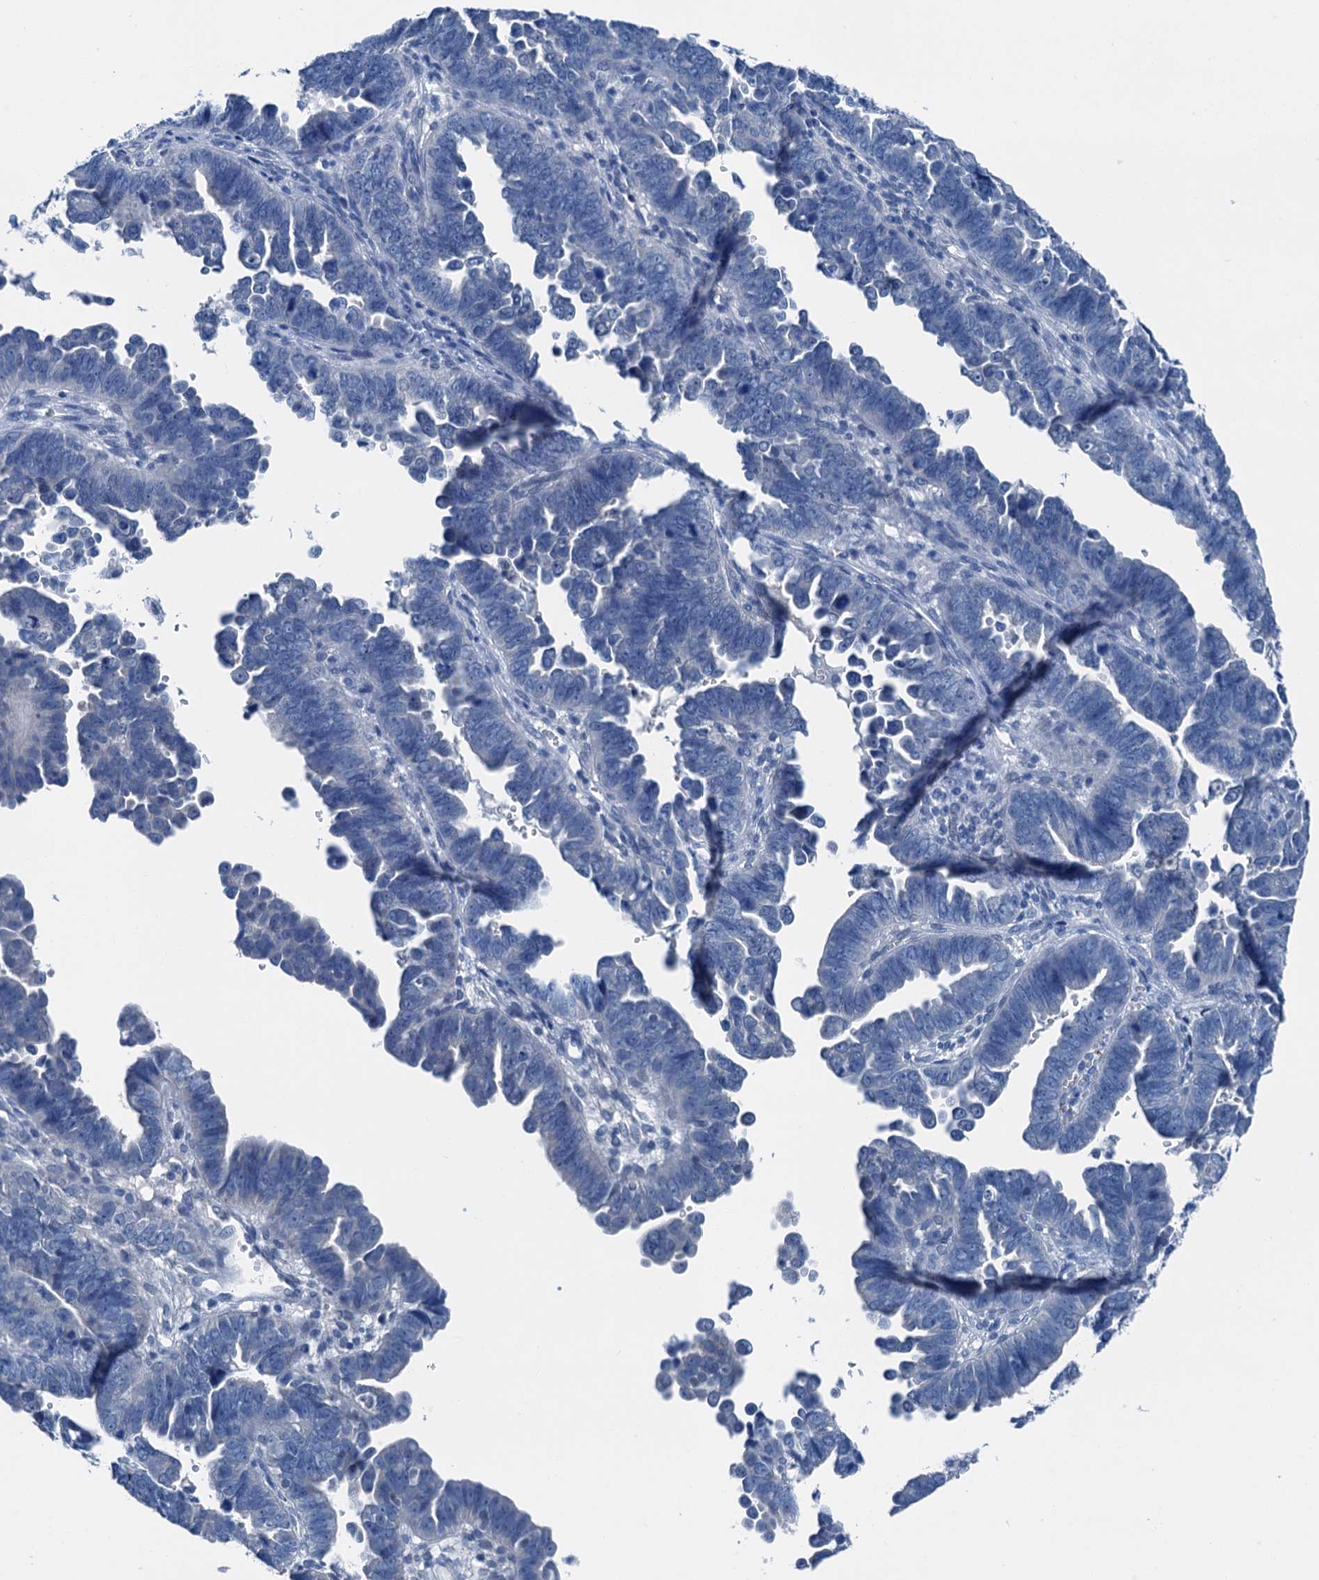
{"staining": {"intensity": "negative", "quantity": "none", "location": "none"}, "tissue": "endometrial cancer", "cell_type": "Tumor cells", "image_type": "cancer", "snomed": [{"axis": "morphology", "description": "Adenocarcinoma, NOS"}, {"axis": "topography", "description": "Endometrium"}], "caption": "A high-resolution micrograph shows immunohistochemistry (IHC) staining of endometrial cancer, which exhibits no significant expression in tumor cells.", "gene": "CBLN3", "patient": {"sex": "female", "age": 75}}